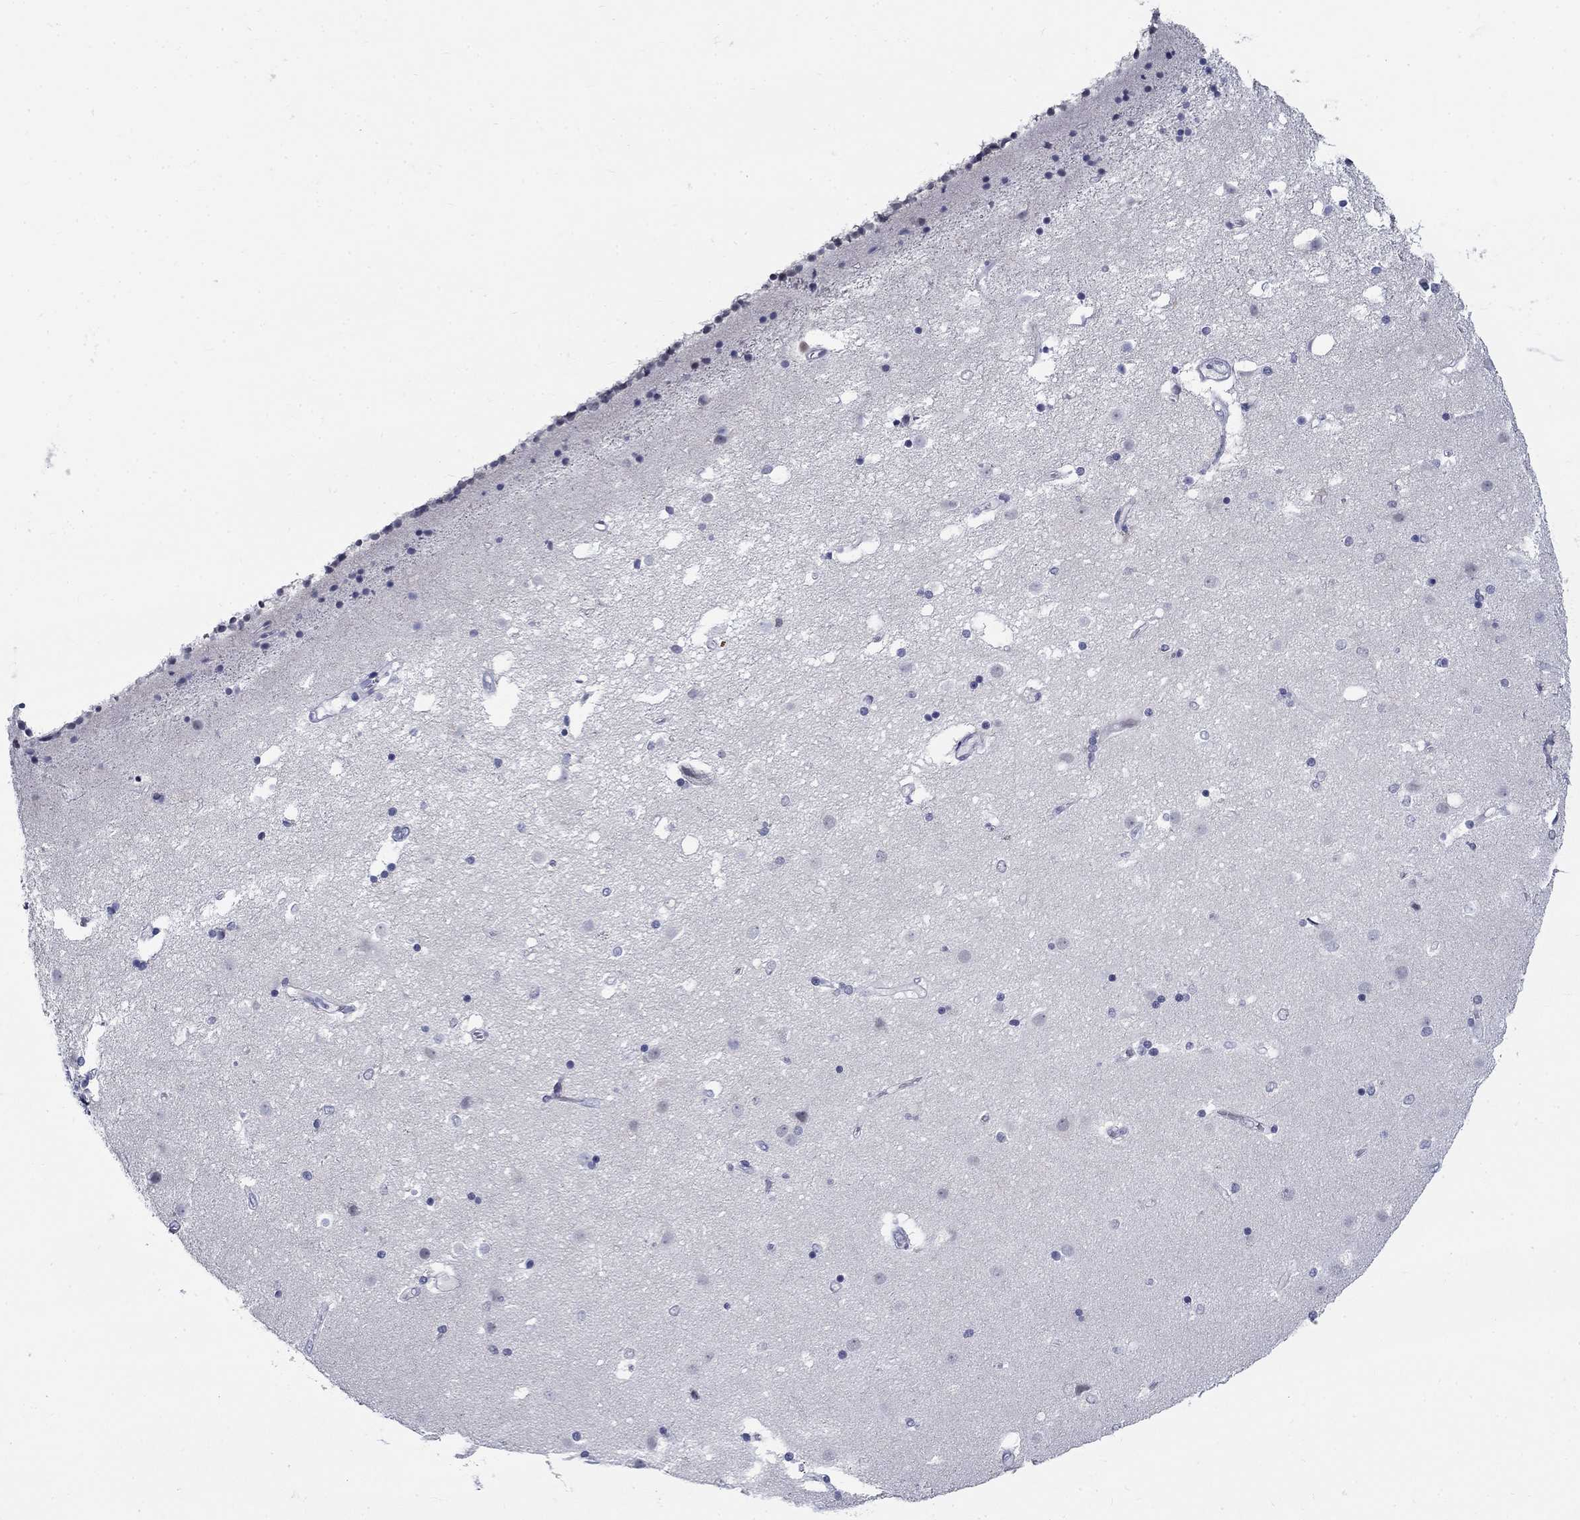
{"staining": {"intensity": "negative", "quantity": "none", "location": "none"}, "tissue": "caudate", "cell_type": "Glial cells", "image_type": "normal", "snomed": [{"axis": "morphology", "description": "Normal tissue, NOS"}, {"axis": "topography", "description": "Lateral ventricle wall"}], "caption": "Histopathology image shows no protein positivity in glial cells of unremarkable caudate. (DAB (3,3'-diaminobenzidine) immunohistochemistry with hematoxylin counter stain).", "gene": "C4orf19", "patient": {"sex": "female", "age": 71}}